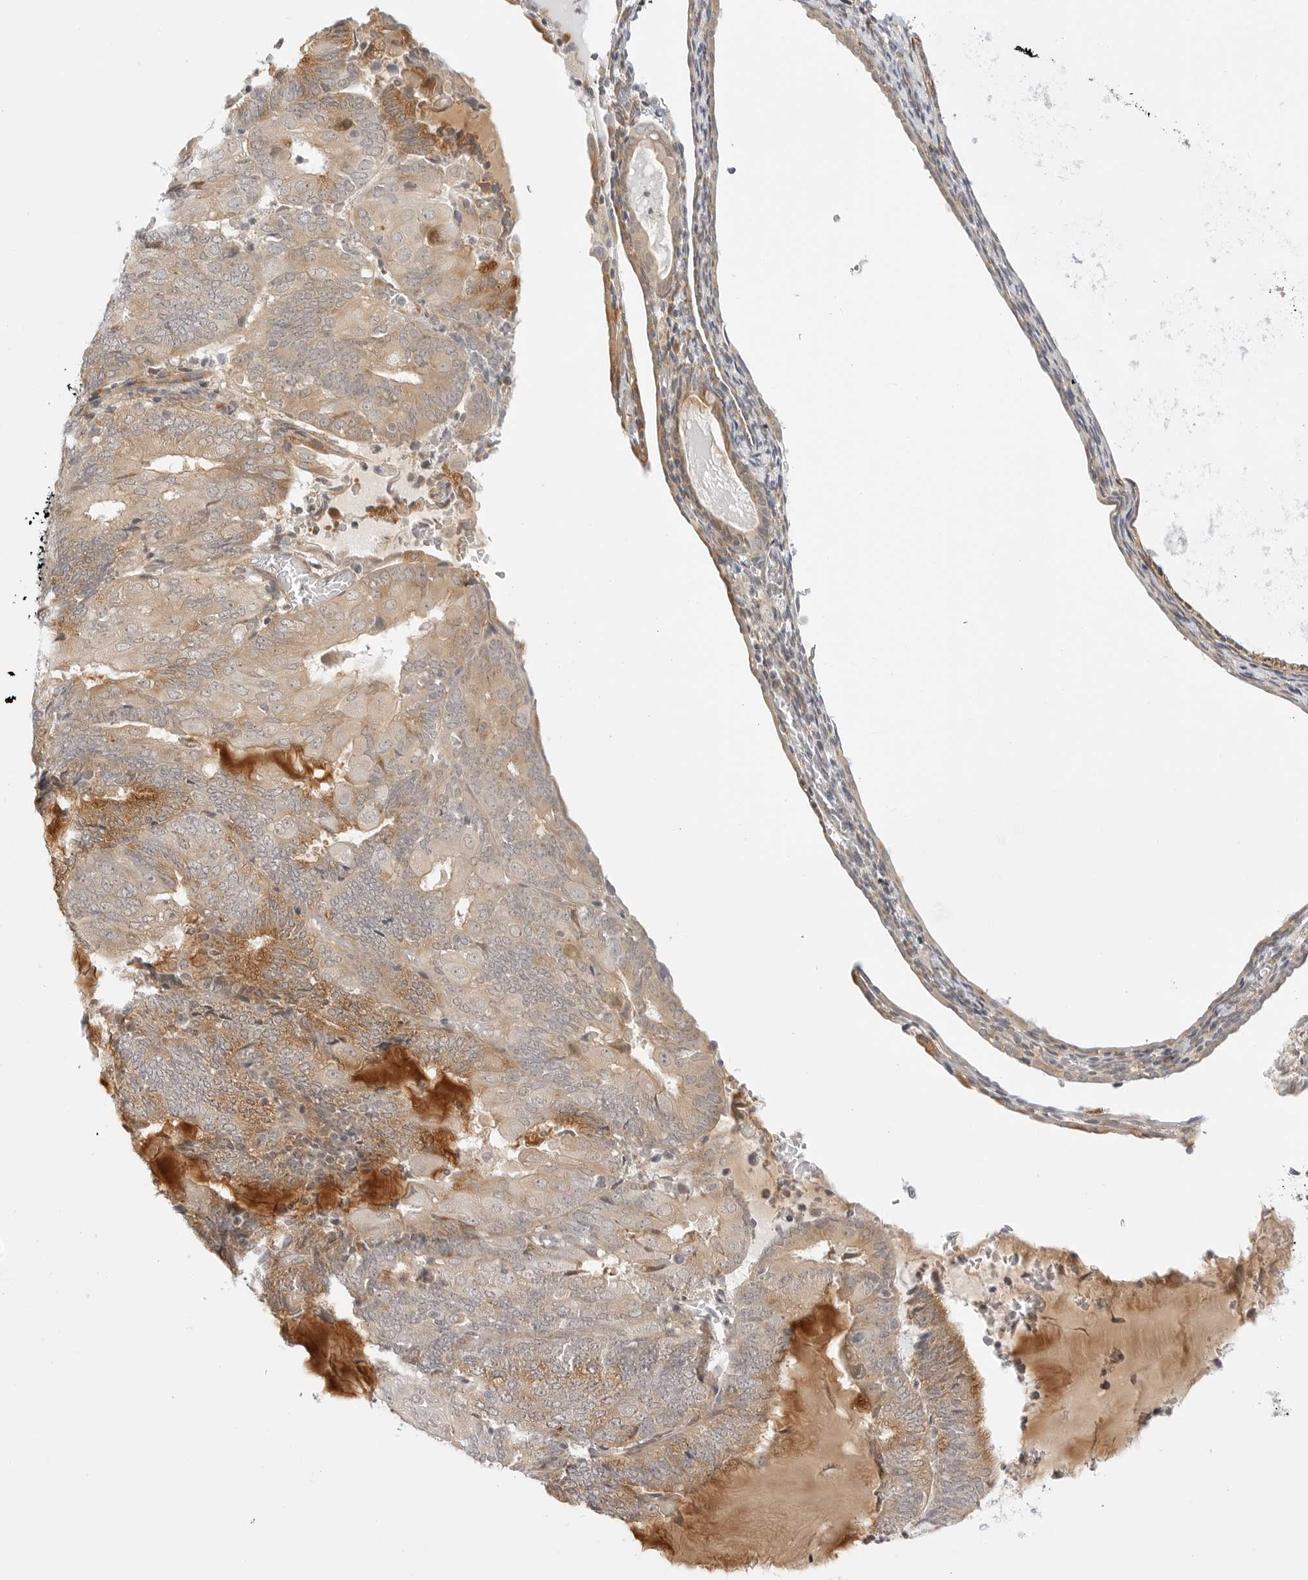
{"staining": {"intensity": "moderate", "quantity": "25%-75%", "location": "cytoplasmic/membranous"}, "tissue": "endometrial cancer", "cell_type": "Tumor cells", "image_type": "cancer", "snomed": [{"axis": "morphology", "description": "Adenocarcinoma, NOS"}, {"axis": "topography", "description": "Endometrium"}], "caption": "Brown immunohistochemical staining in human endometrial adenocarcinoma exhibits moderate cytoplasmic/membranous staining in about 25%-75% of tumor cells. Using DAB (3,3'-diaminobenzidine) (brown) and hematoxylin (blue) stains, captured at high magnification using brightfield microscopy.", "gene": "TCP1", "patient": {"sex": "female", "age": 81}}